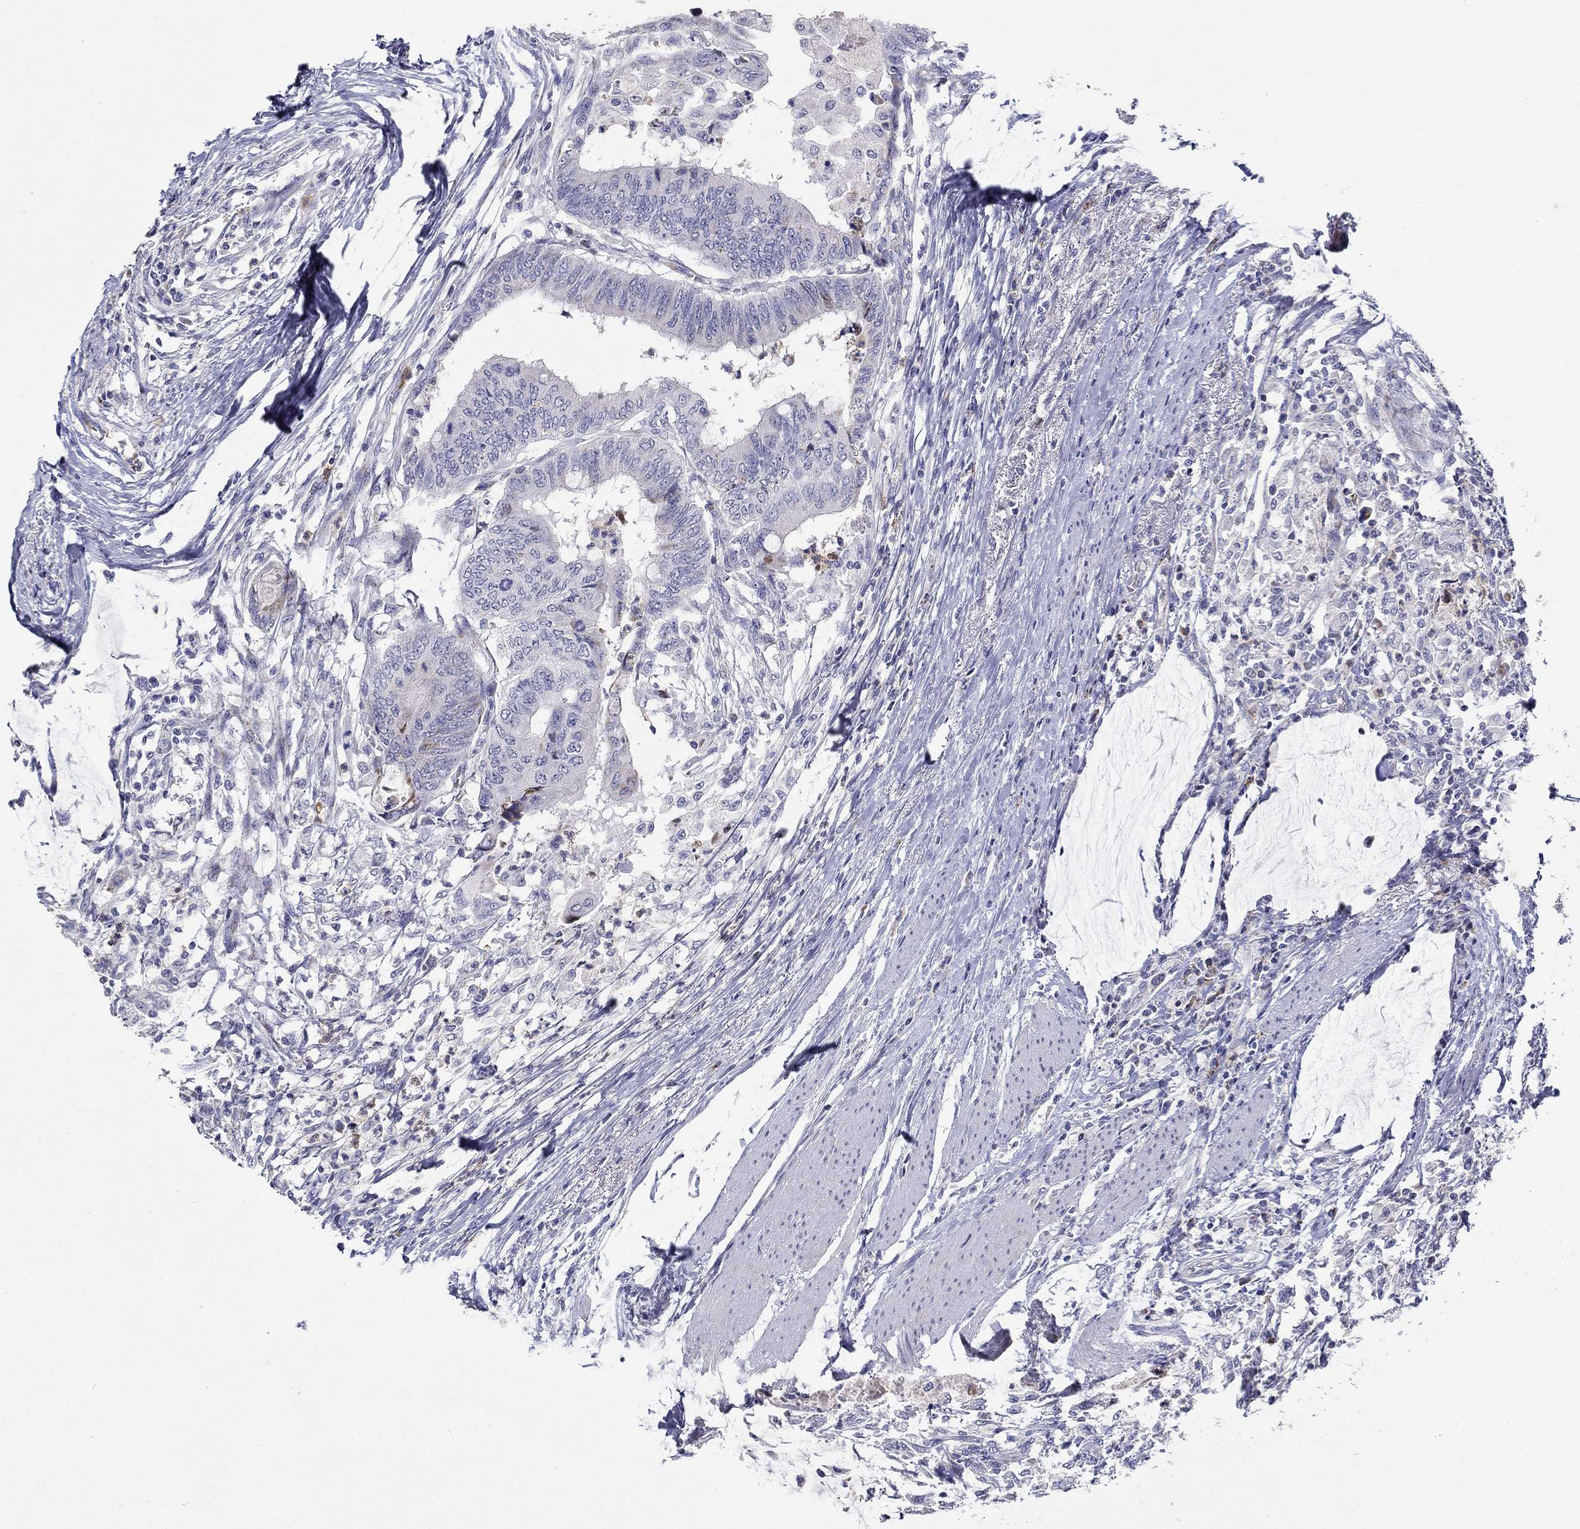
{"staining": {"intensity": "negative", "quantity": "none", "location": "none"}, "tissue": "colorectal cancer", "cell_type": "Tumor cells", "image_type": "cancer", "snomed": [{"axis": "morphology", "description": "Normal tissue, NOS"}, {"axis": "morphology", "description": "Adenocarcinoma, NOS"}, {"axis": "topography", "description": "Rectum"}, {"axis": "topography", "description": "Peripheral nerve tissue"}], "caption": "This is an IHC histopathology image of colorectal cancer. There is no positivity in tumor cells.", "gene": "HMX2", "patient": {"sex": "male", "age": 92}}